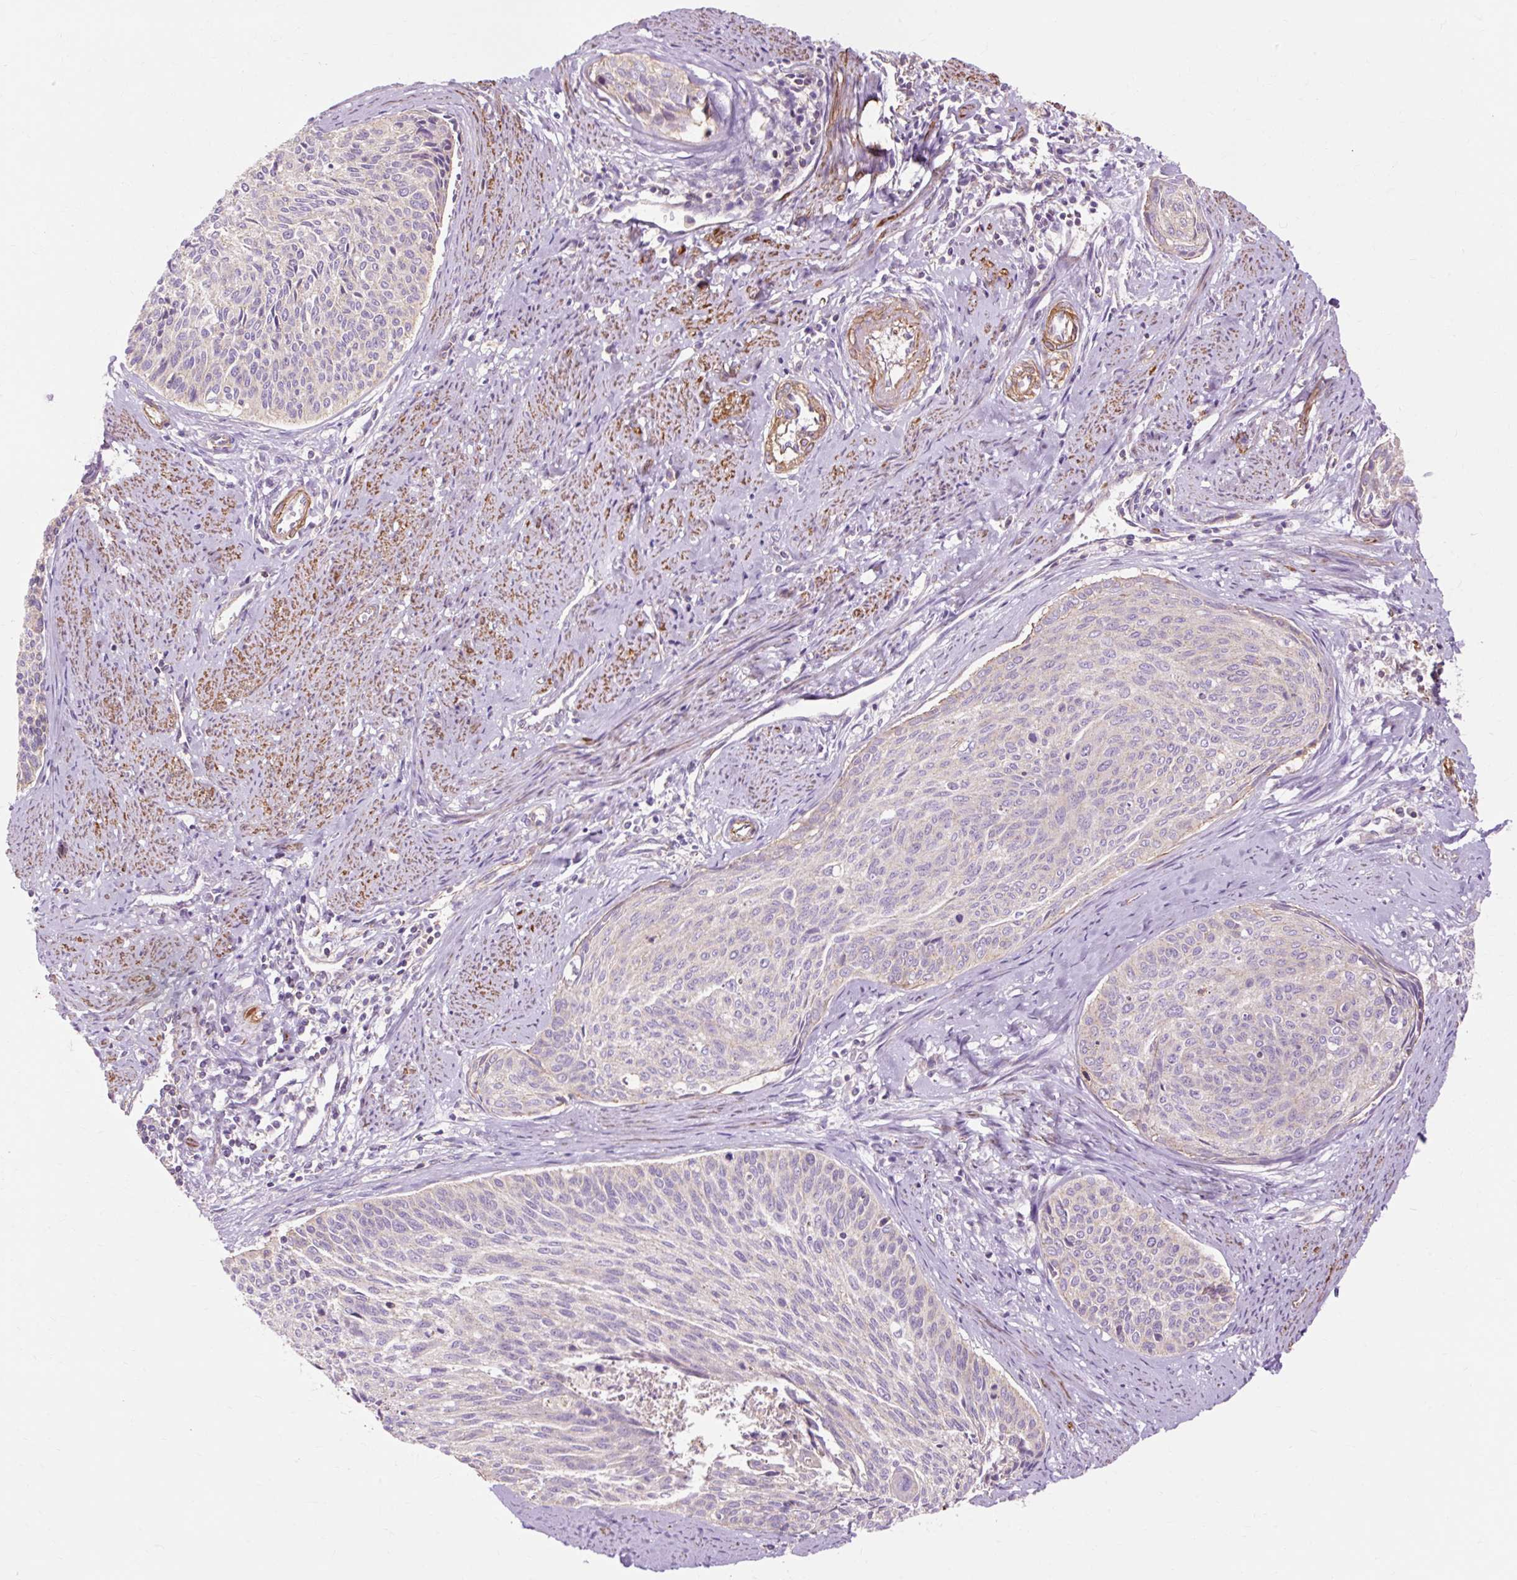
{"staining": {"intensity": "negative", "quantity": "none", "location": "none"}, "tissue": "cervical cancer", "cell_type": "Tumor cells", "image_type": "cancer", "snomed": [{"axis": "morphology", "description": "Squamous cell carcinoma, NOS"}, {"axis": "topography", "description": "Cervix"}], "caption": "Immunohistochemistry (IHC) of cervical cancer shows no staining in tumor cells.", "gene": "TBC1D2B", "patient": {"sex": "female", "age": 55}}